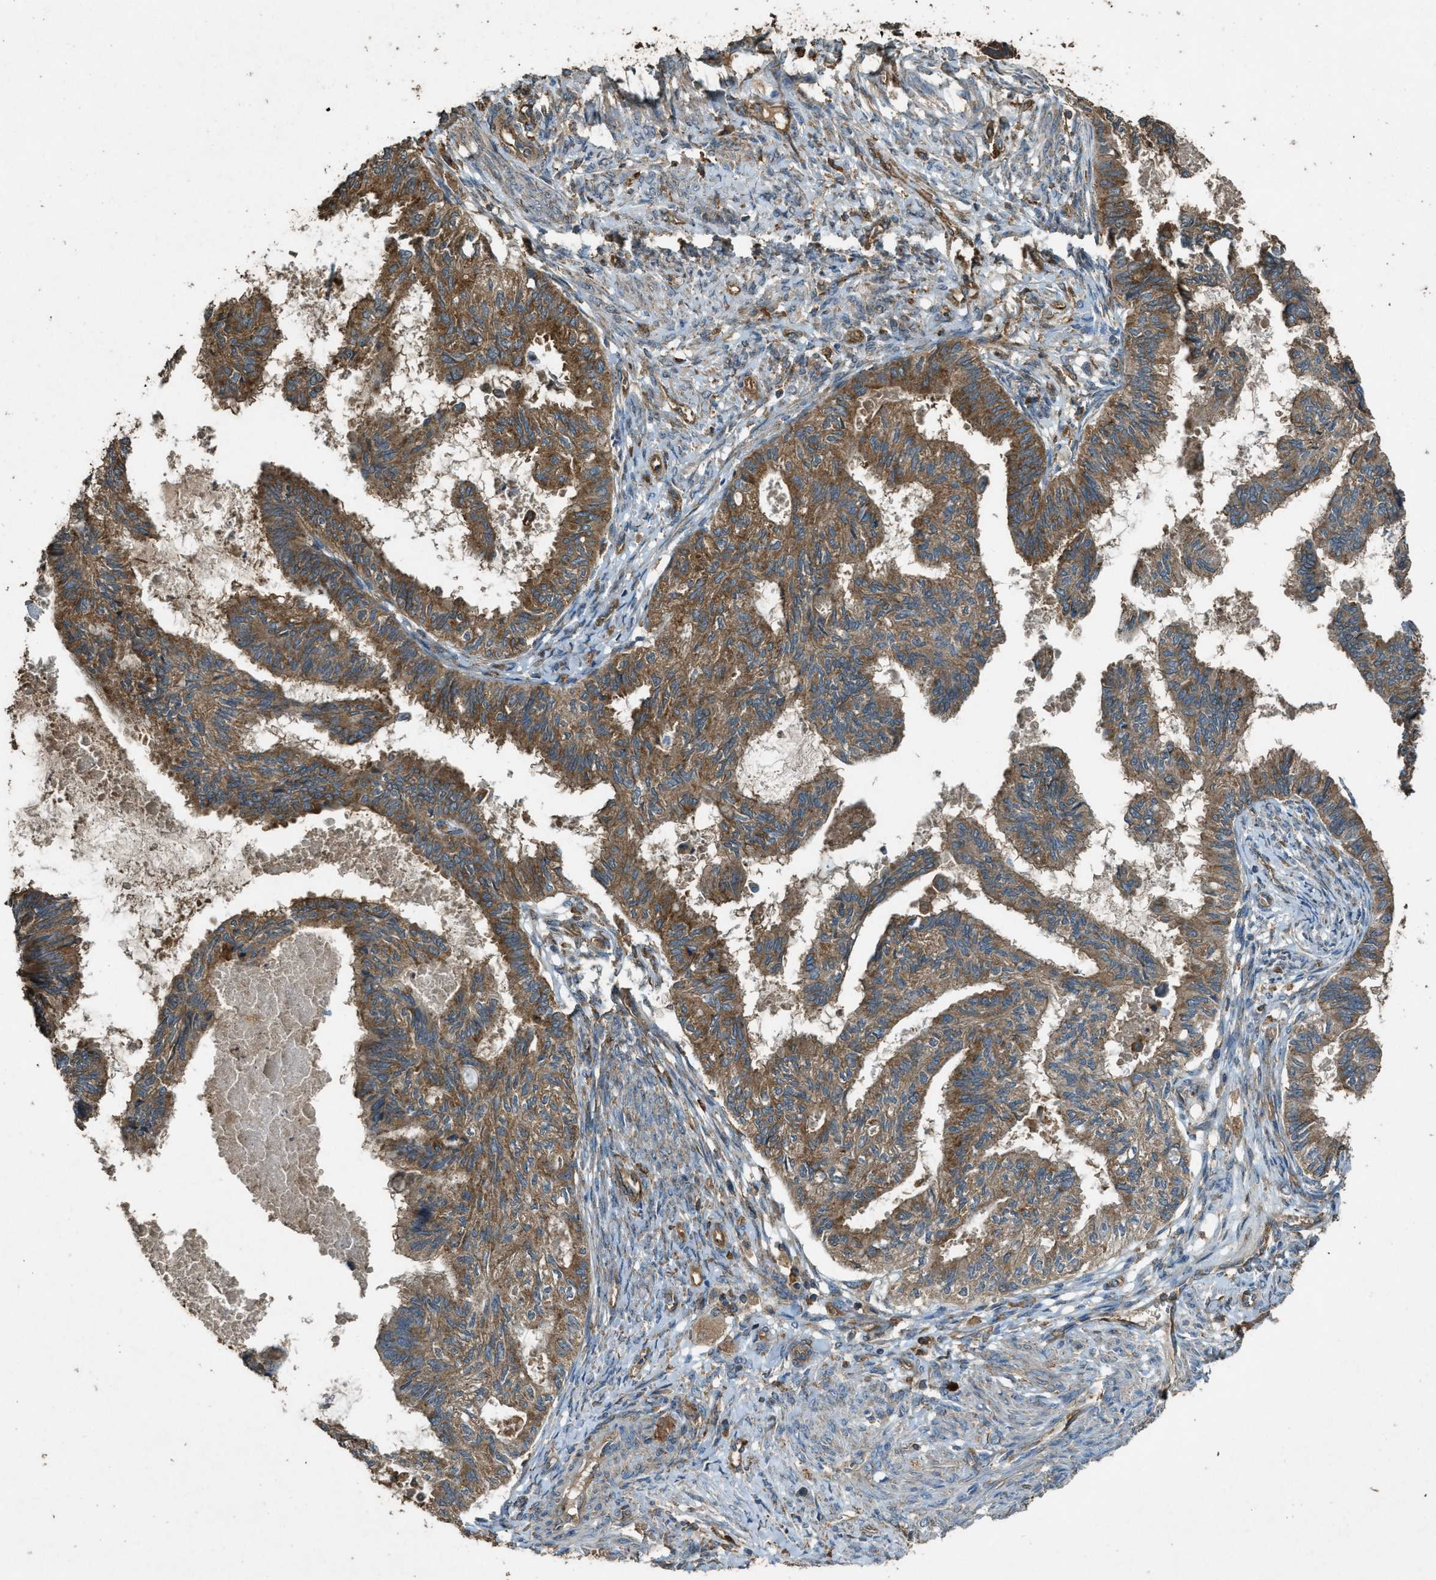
{"staining": {"intensity": "moderate", "quantity": ">75%", "location": "cytoplasmic/membranous"}, "tissue": "cervical cancer", "cell_type": "Tumor cells", "image_type": "cancer", "snomed": [{"axis": "morphology", "description": "Normal tissue, NOS"}, {"axis": "morphology", "description": "Adenocarcinoma, NOS"}, {"axis": "topography", "description": "Cervix"}, {"axis": "topography", "description": "Endometrium"}], "caption": "Cervical cancer stained with a protein marker reveals moderate staining in tumor cells.", "gene": "MAP3K8", "patient": {"sex": "female", "age": 86}}